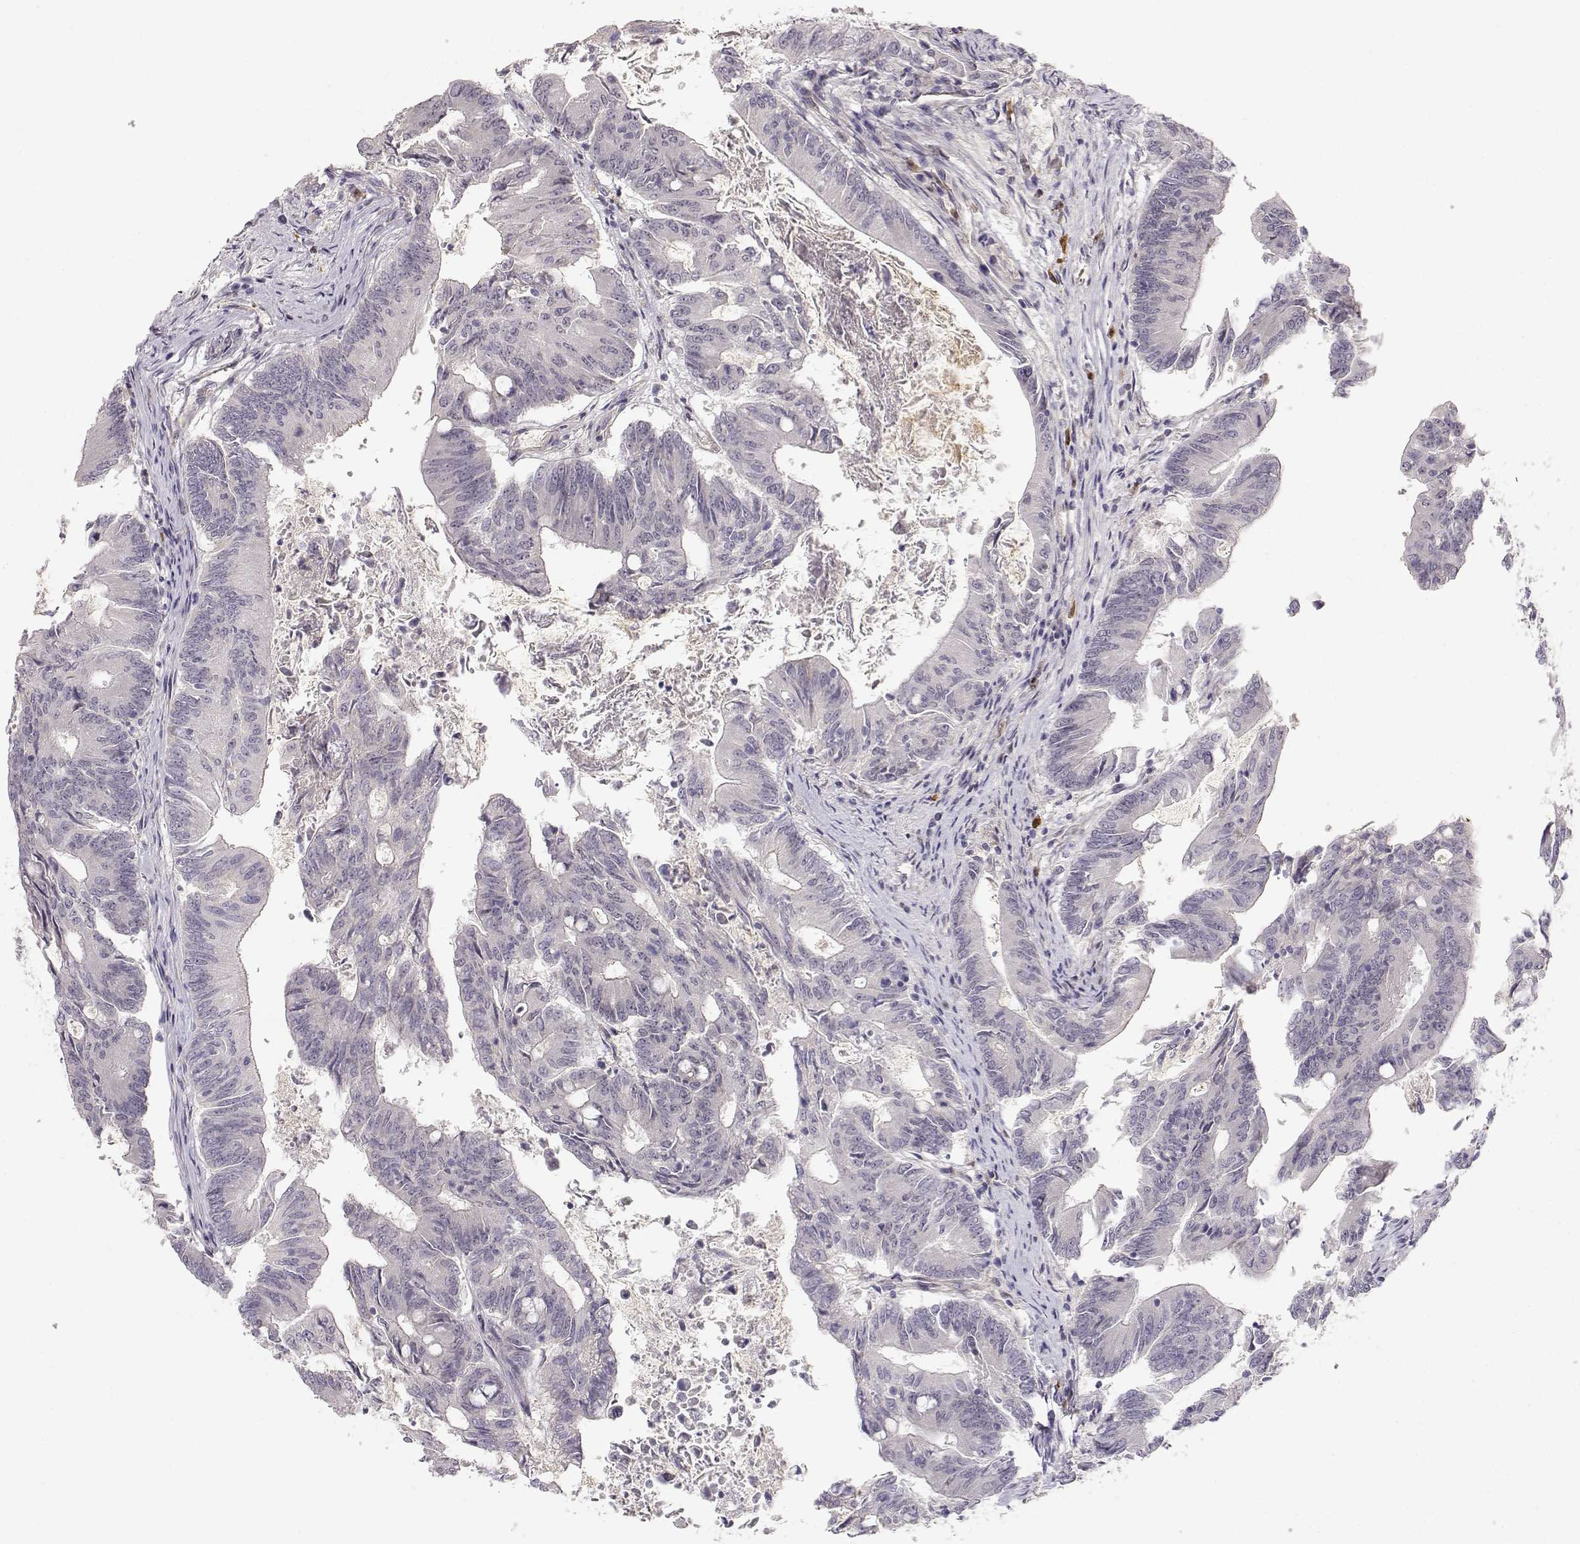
{"staining": {"intensity": "negative", "quantity": "none", "location": "none"}, "tissue": "colorectal cancer", "cell_type": "Tumor cells", "image_type": "cancer", "snomed": [{"axis": "morphology", "description": "Adenocarcinoma, NOS"}, {"axis": "topography", "description": "Colon"}], "caption": "Tumor cells show no significant staining in colorectal cancer. (Stains: DAB IHC with hematoxylin counter stain, Microscopy: brightfield microscopy at high magnification).", "gene": "EAF2", "patient": {"sex": "female", "age": 70}}